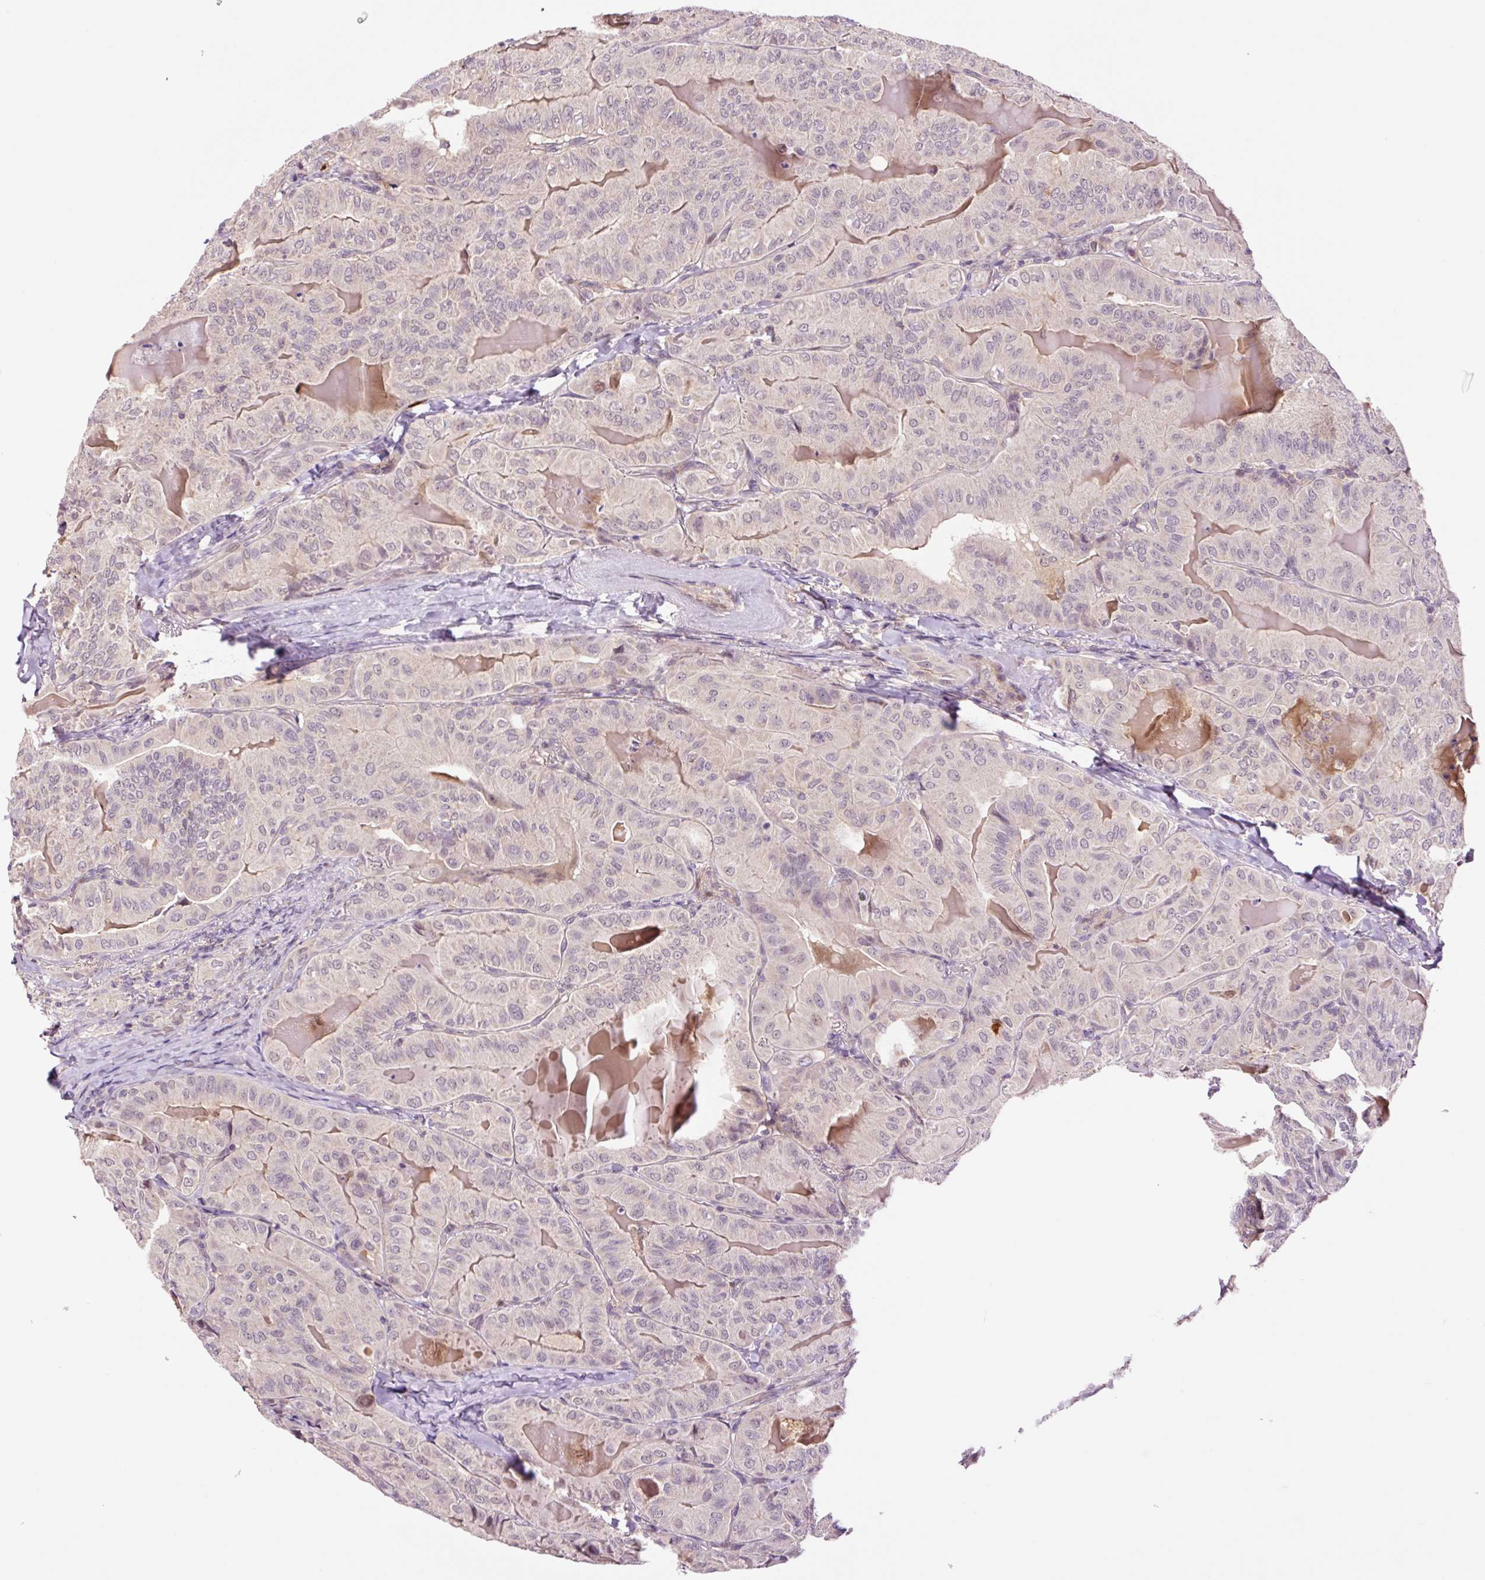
{"staining": {"intensity": "negative", "quantity": "none", "location": "none"}, "tissue": "thyroid cancer", "cell_type": "Tumor cells", "image_type": "cancer", "snomed": [{"axis": "morphology", "description": "Papillary adenocarcinoma, NOS"}, {"axis": "topography", "description": "Thyroid gland"}], "caption": "Protein analysis of thyroid cancer (papillary adenocarcinoma) displays no significant staining in tumor cells. (Immunohistochemistry, brightfield microscopy, high magnification).", "gene": "DPPA4", "patient": {"sex": "female", "age": 68}}